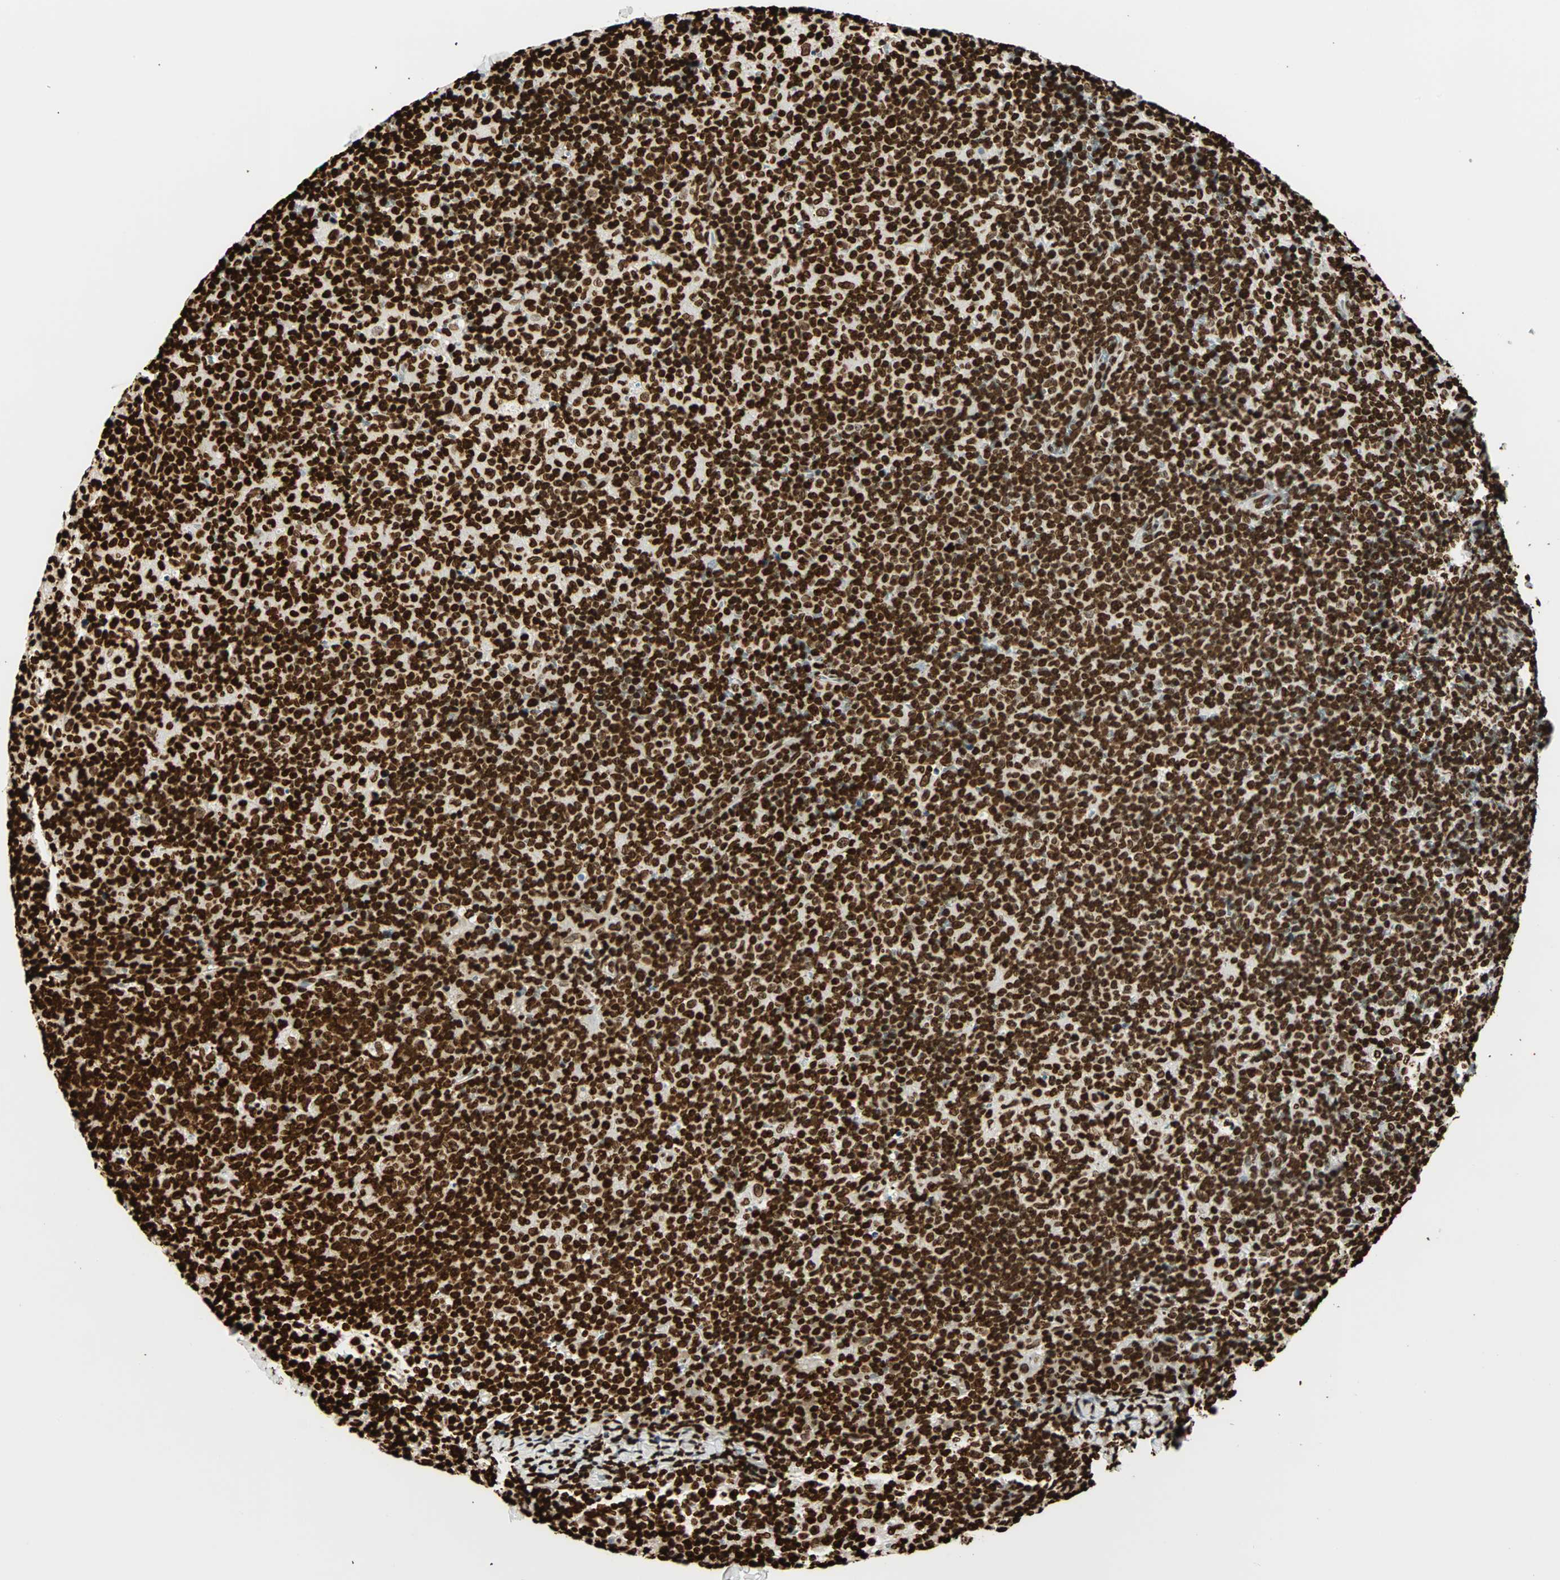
{"staining": {"intensity": "strong", "quantity": ">75%", "location": "nuclear"}, "tissue": "lymph node", "cell_type": "Germinal center cells", "image_type": "normal", "snomed": [{"axis": "morphology", "description": "Normal tissue, NOS"}, {"axis": "morphology", "description": "Inflammation, NOS"}, {"axis": "topography", "description": "Lymph node"}], "caption": "This image displays IHC staining of unremarkable human lymph node, with high strong nuclear positivity in about >75% of germinal center cells.", "gene": "GLI2", "patient": {"sex": "male", "age": 55}}